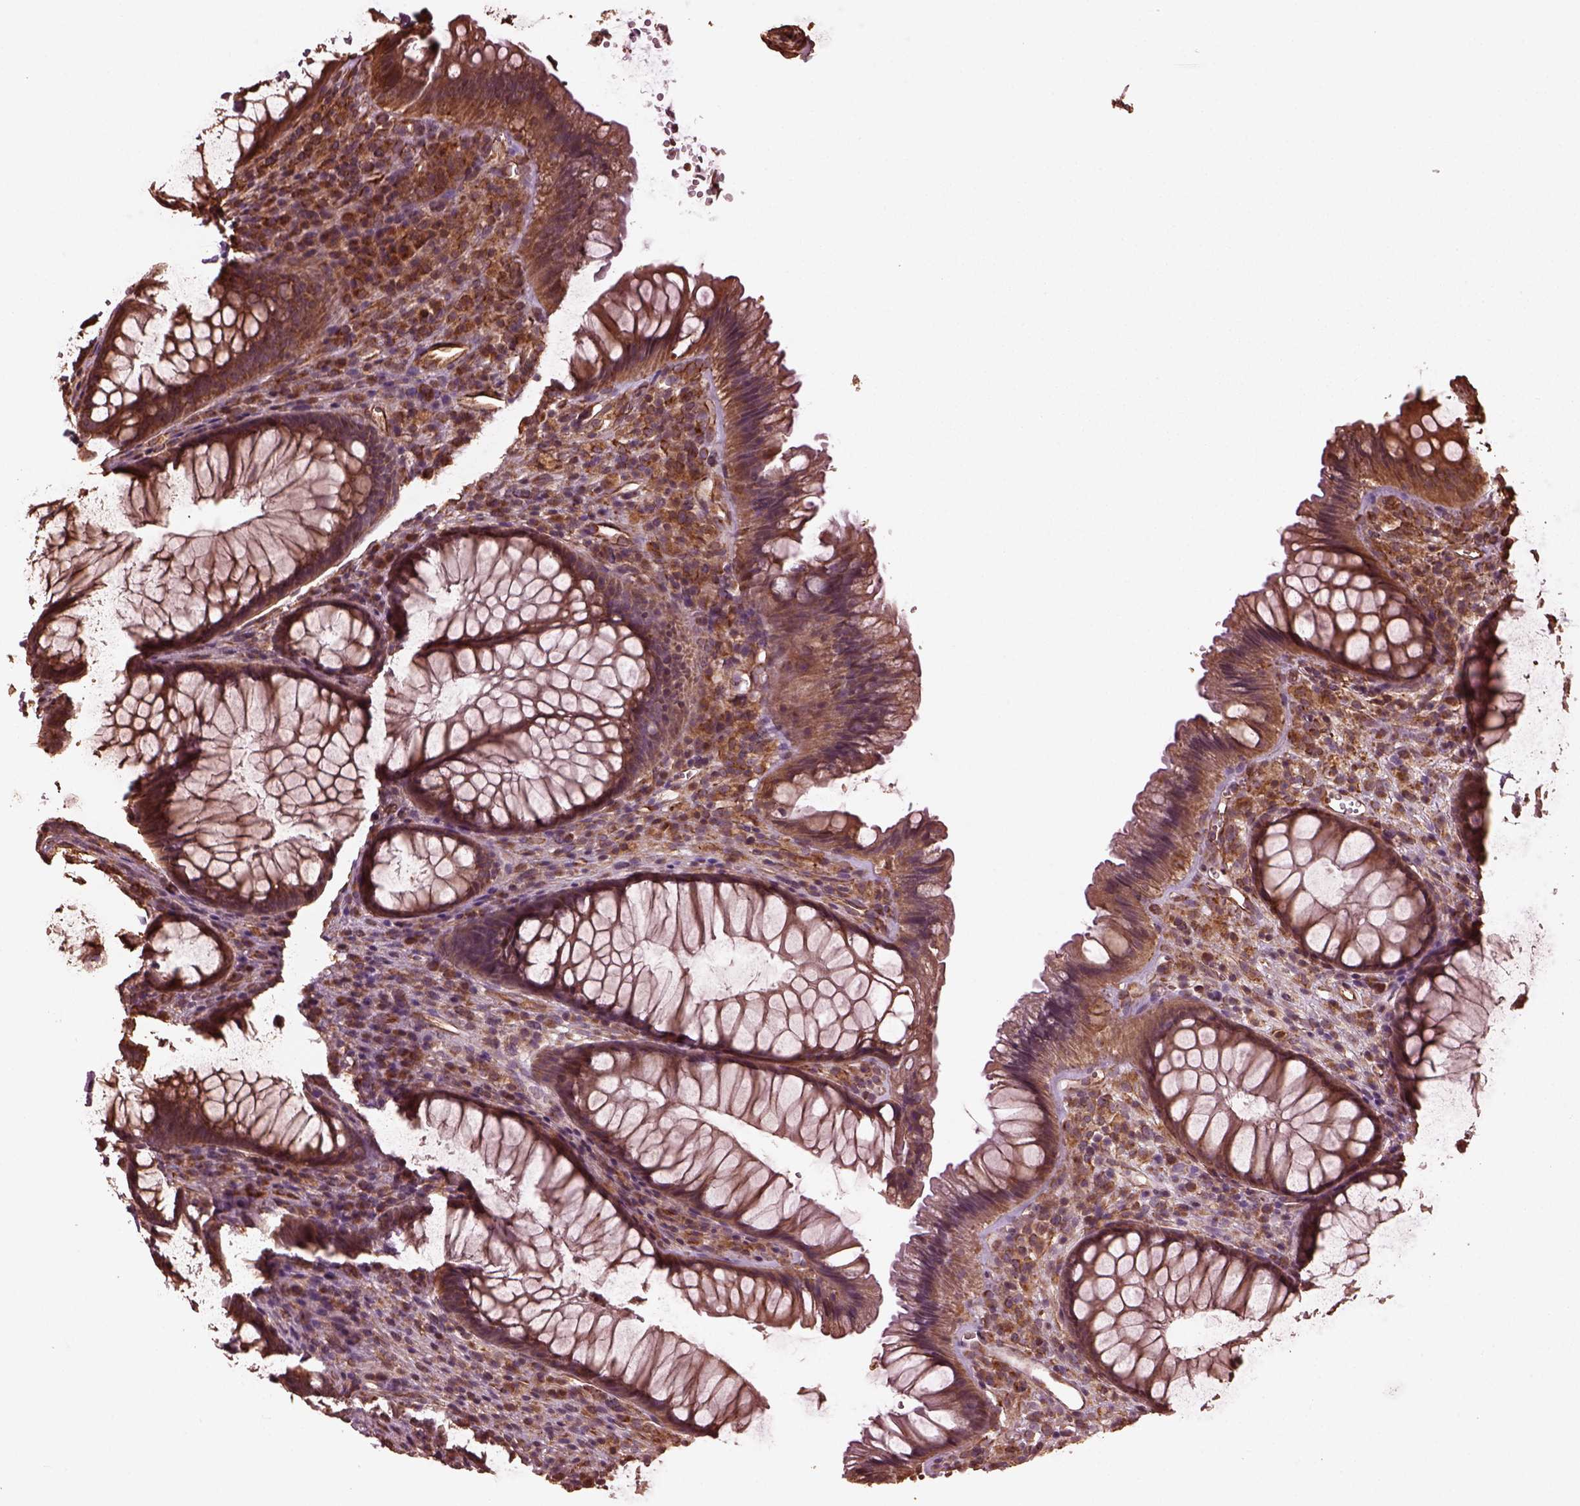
{"staining": {"intensity": "moderate", "quantity": ">75%", "location": "cytoplasmic/membranous"}, "tissue": "rectum", "cell_type": "Glandular cells", "image_type": "normal", "snomed": [{"axis": "morphology", "description": "Normal tissue, NOS"}, {"axis": "topography", "description": "Smooth muscle"}, {"axis": "topography", "description": "Rectum"}], "caption": "Glandular cells demonstrate moderate cytoplasmic/membranous staining in approximately >75% of cells in benign rectum.", "gene": "GTPBP1", "patient": {"sex": "male", "age": 53}}